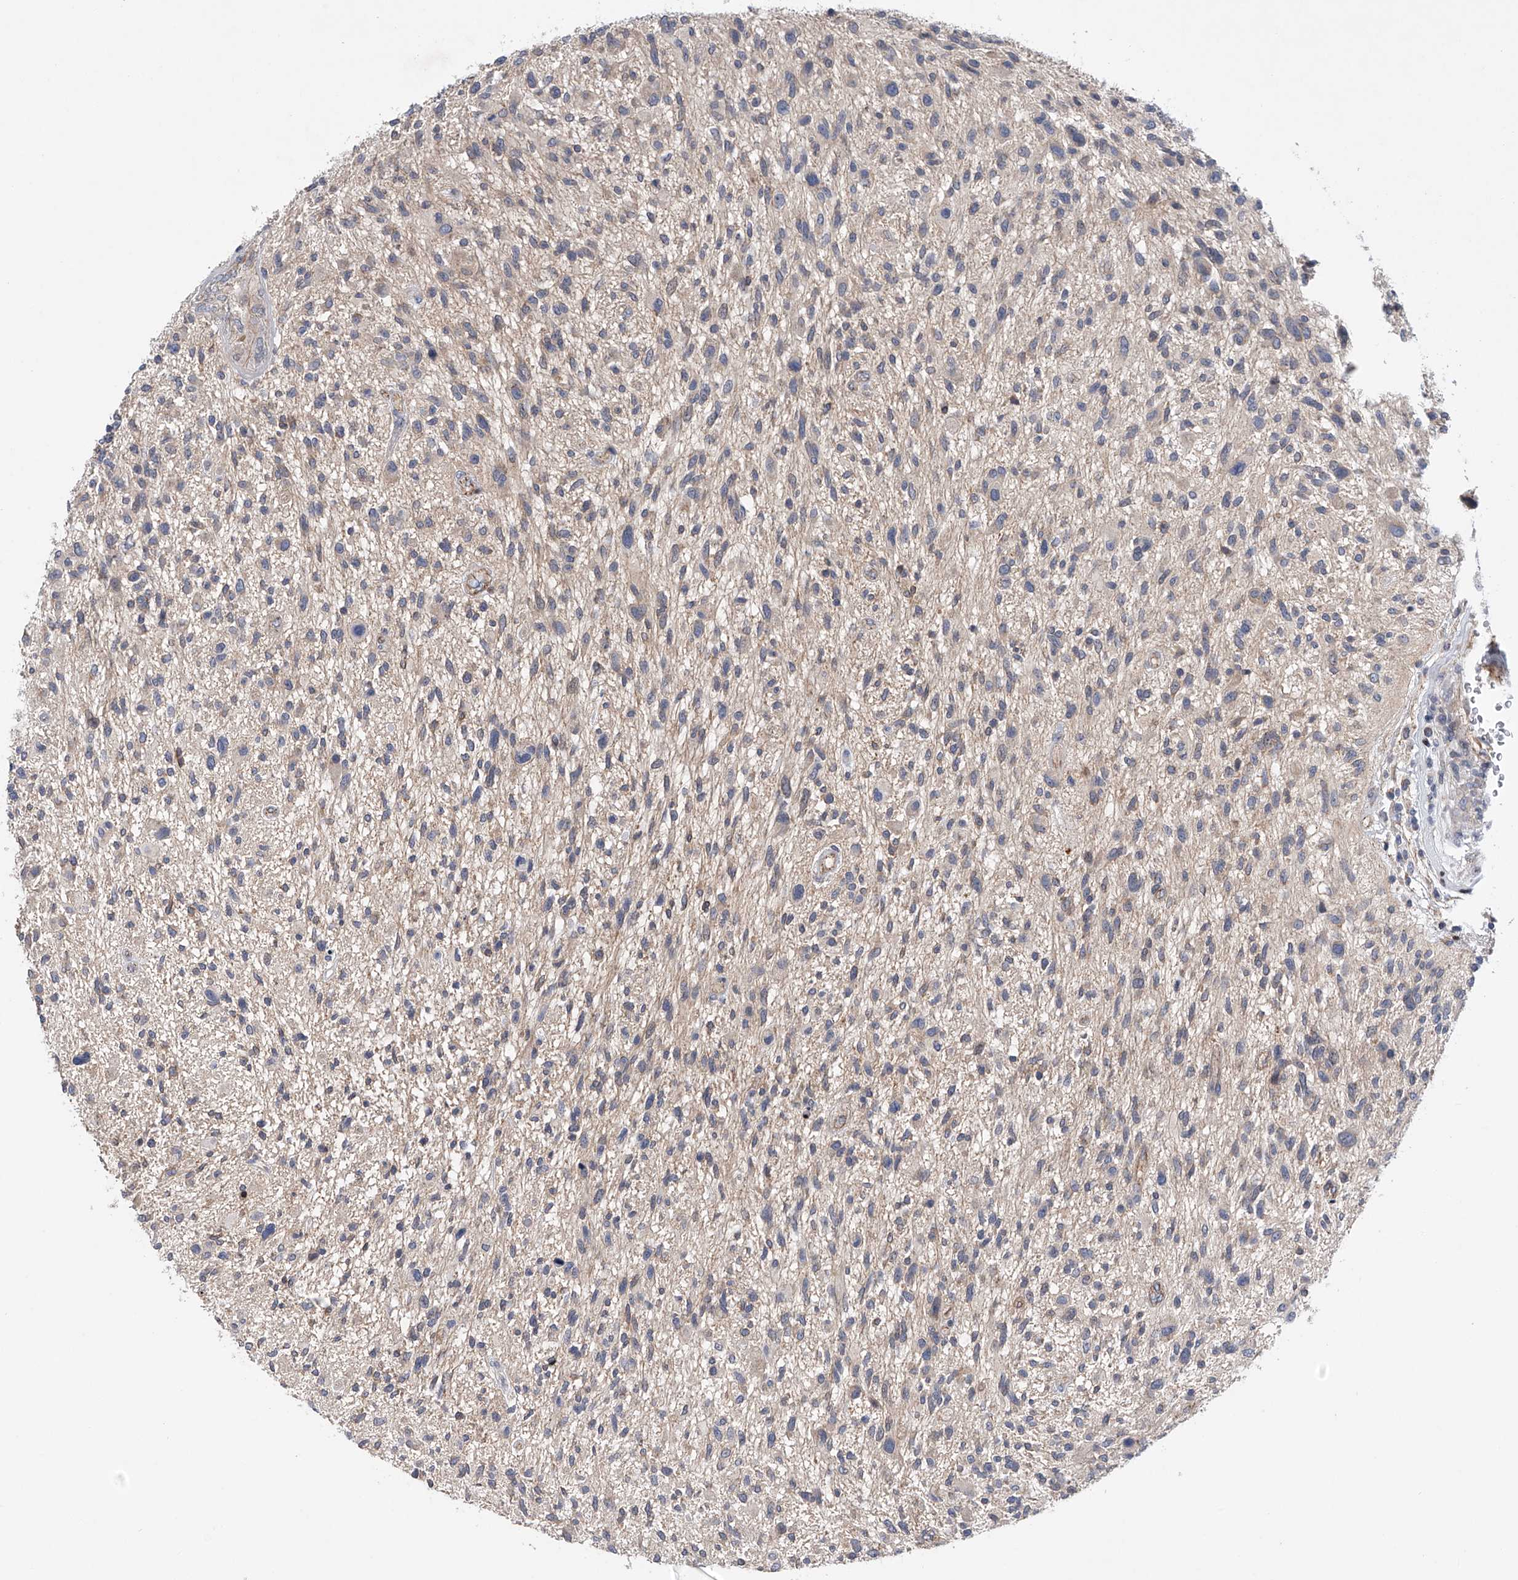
{"staining": {"intensity": "negative", "quantity": "none", "location": "none"}, "tissue": "glioma", "cell_type": "Tumor cells", "image_type": "cancer", "snomed": [{"axis": "morphology", "description": "Glioma, malignant, High grade"}, {"axis": "topography", "description": "Brain"}], "caption": "IHC of malignant glioma (high-grade) demonstrates no staining in tumor cells.", "gene": "CDH12", "patient": {"sex": "male", "age": 47}}